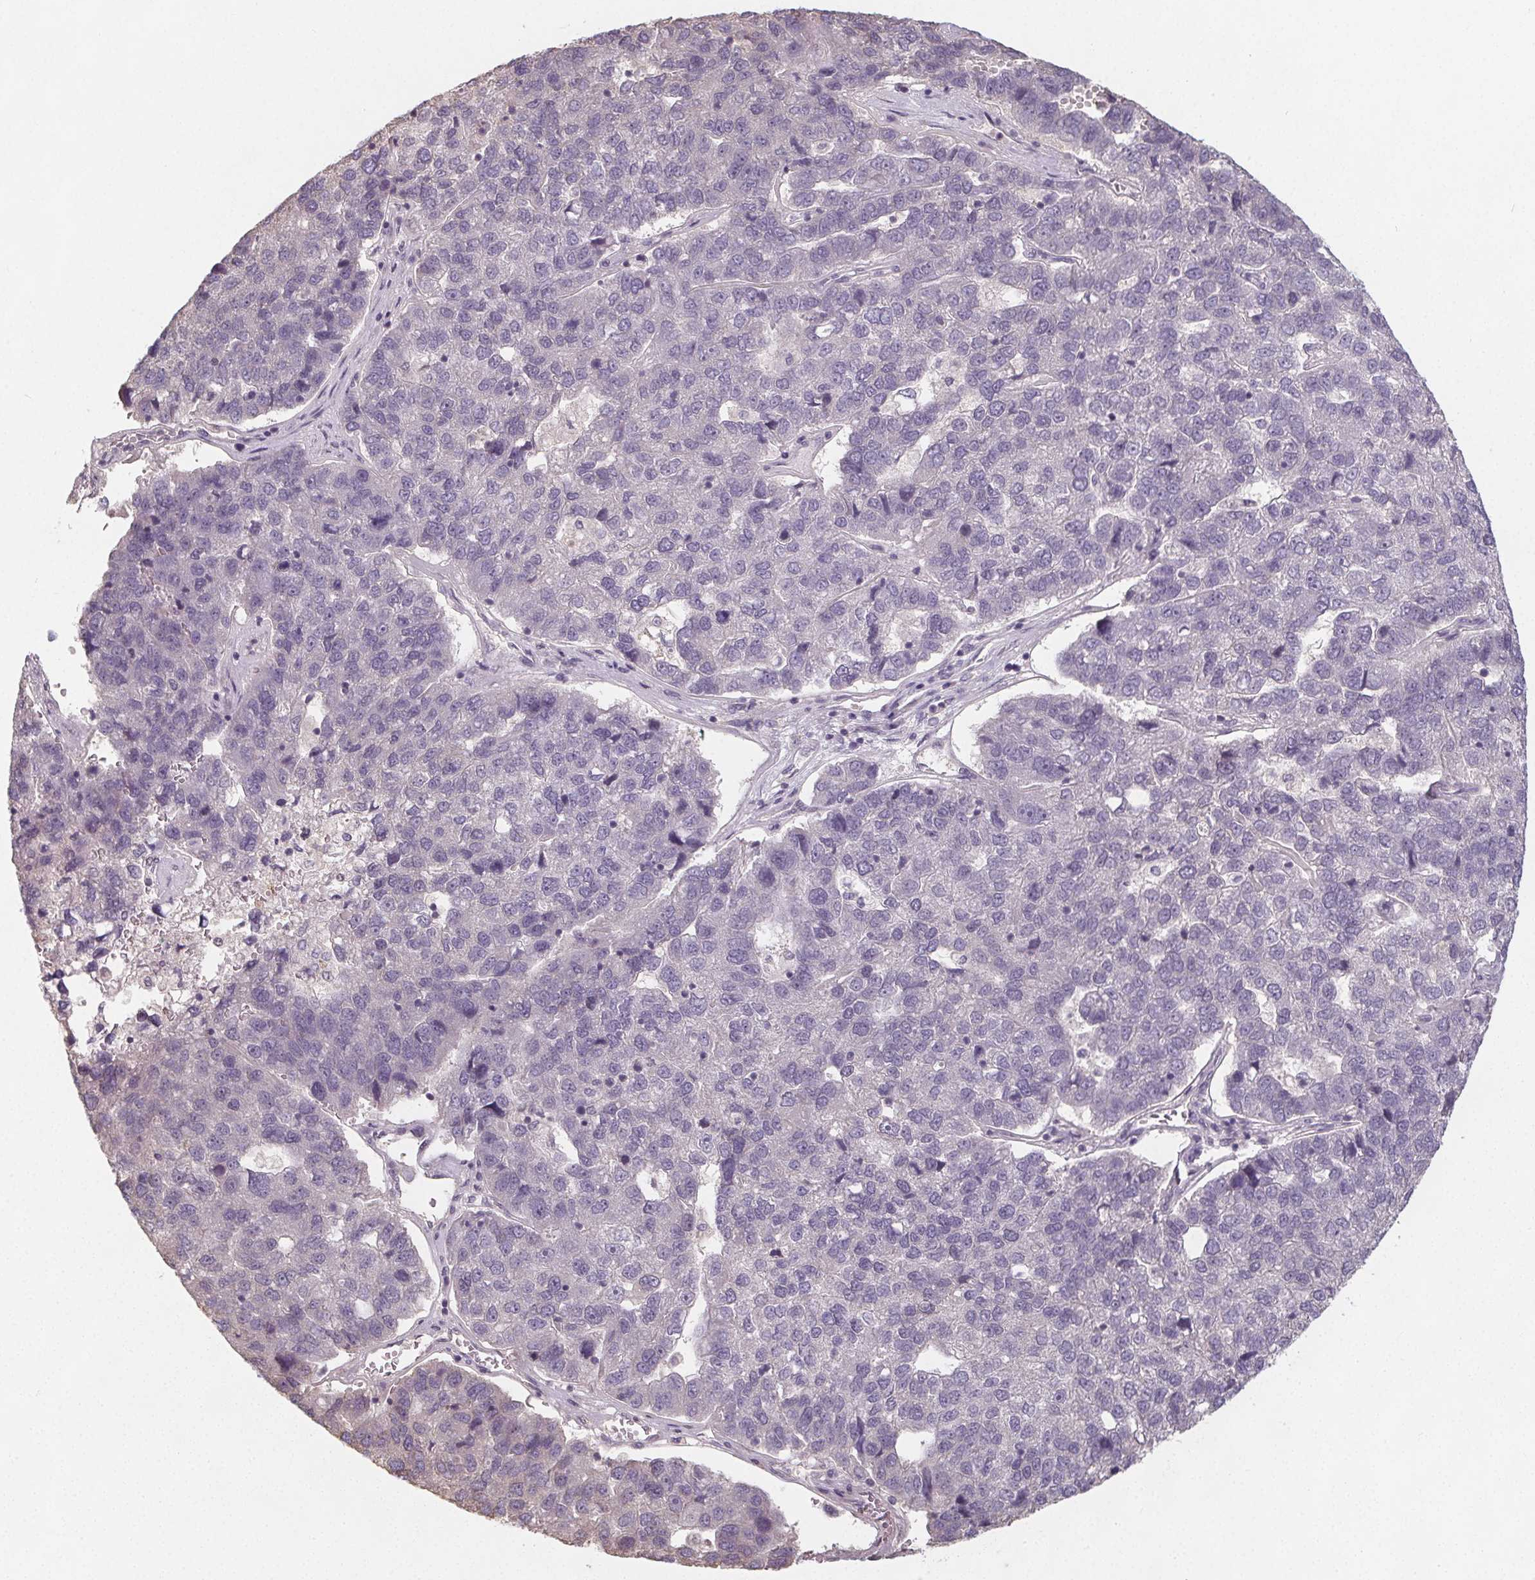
{"staining": {"intensity": "negative", "quantity": "none", "location": "none"}, "tissue": "pancreatic cancer", "cell_type": "Tumor cells", "image_type": "cancer", "snomed": [{"axis": "morphology", "description": "Adenocarcinoma, NOS"}, {"axis": "topography", "description": "Pancreas"}], "caption": "DAB (3,3'-diaminobenzidine) immunohistochemical staining of human pancreatic cancer demonstrates no significant positivity in tumor cells.", "gene": "SLC26A2", "patient": {"sex": "female", "age": 61}}